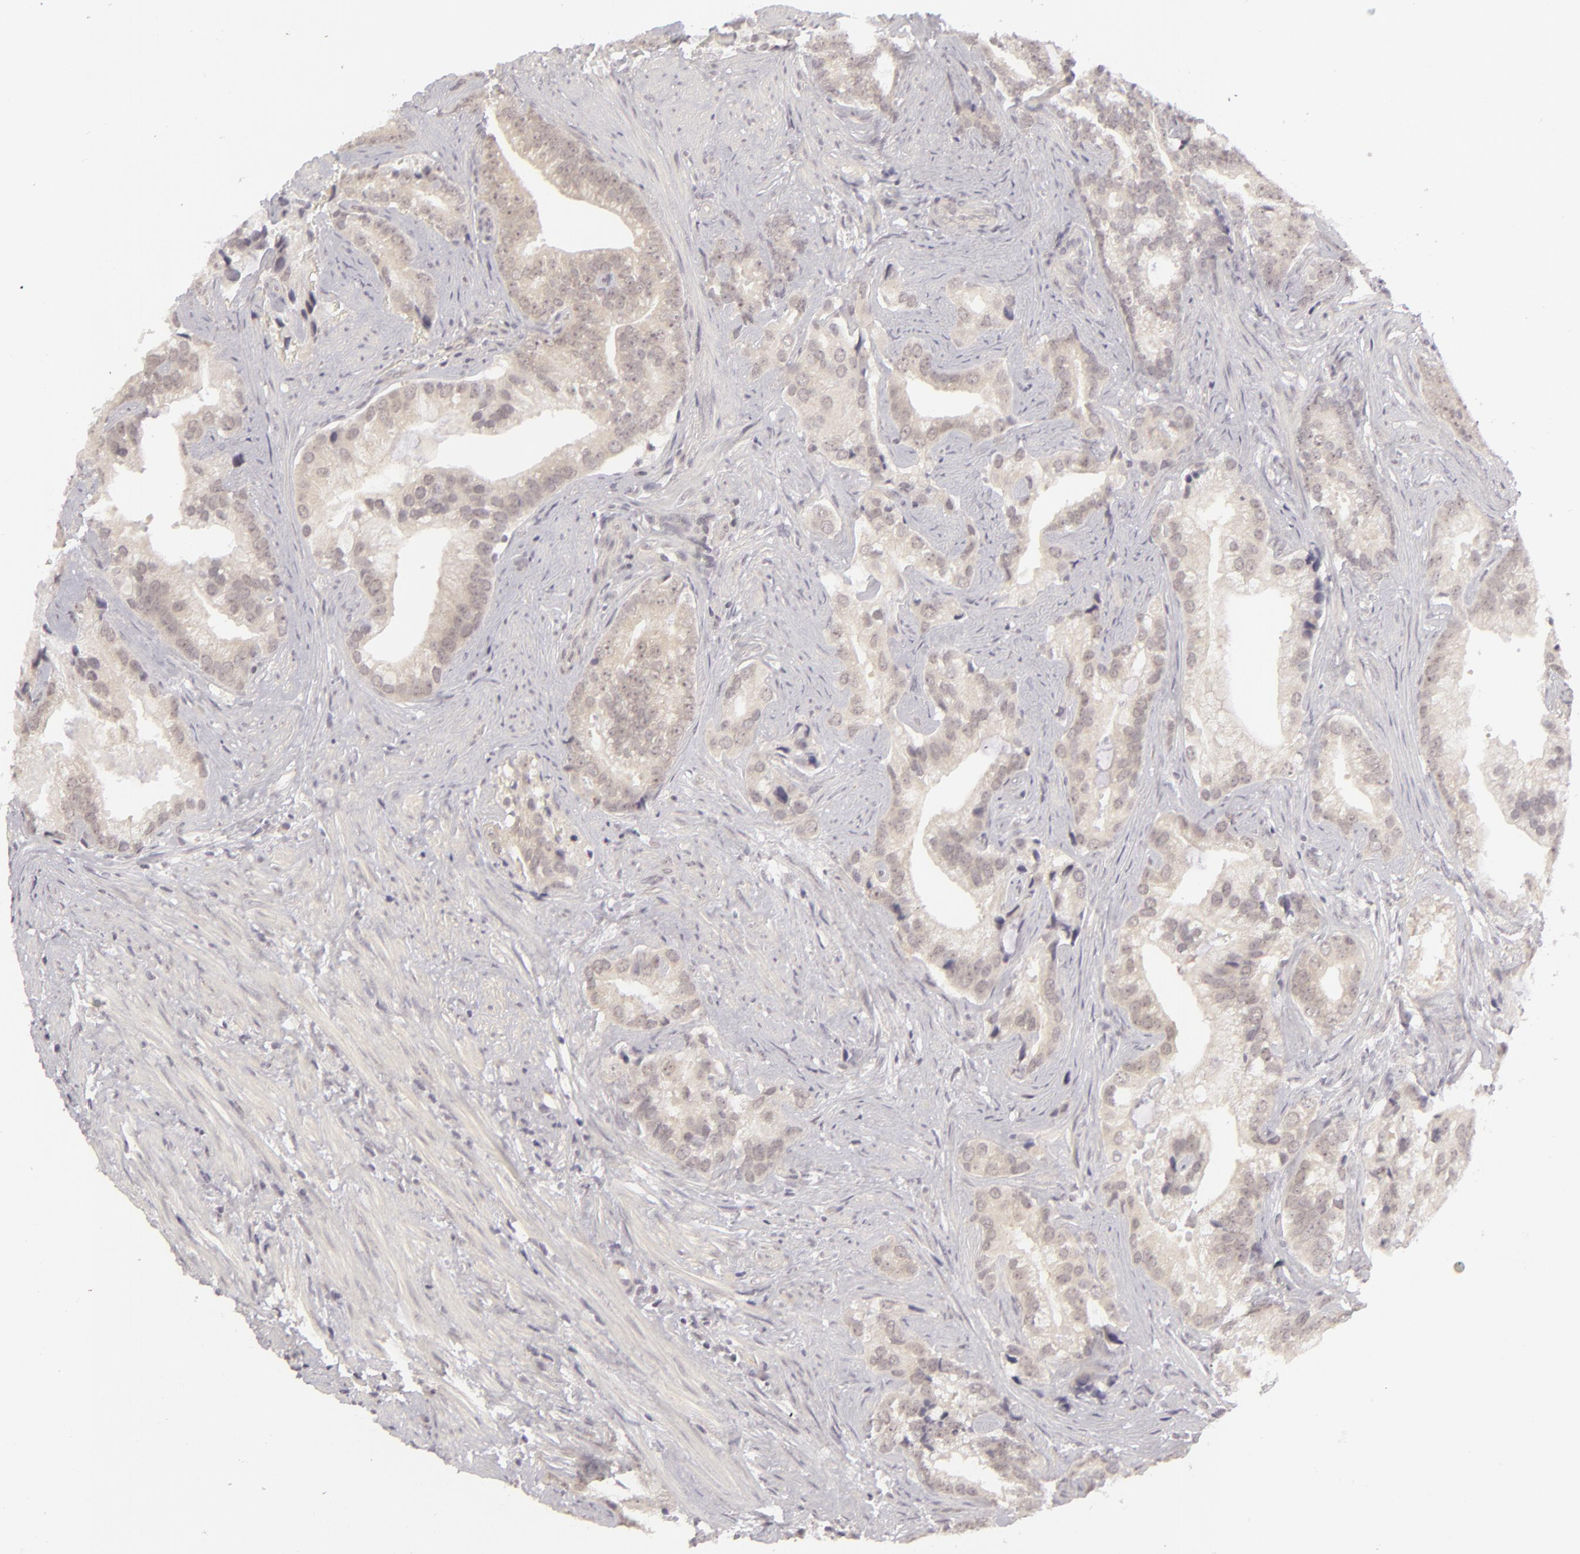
{"staining": {"intensity": "weak", "quantity": ">75%", "location": "cytoplasmic/membranous"}, "tissue": "prostate cancer", "cell_type": "Tumor cells", "image_type": "cancer", "snomed": [{"axis": "morphology", "description": "Adenocarcinoma, Low grade"}, {"axis": "topography", "description": "Prostate"}], "caption": "Prostate cancer (low-grade adenocarcinoma) stained with a brown dye shows weak cytoplasmic/membranous positive expression in approximately >75% of tumor cells.", "gene": "DLG3", "patient": {"sex": "male", "age": 71}}